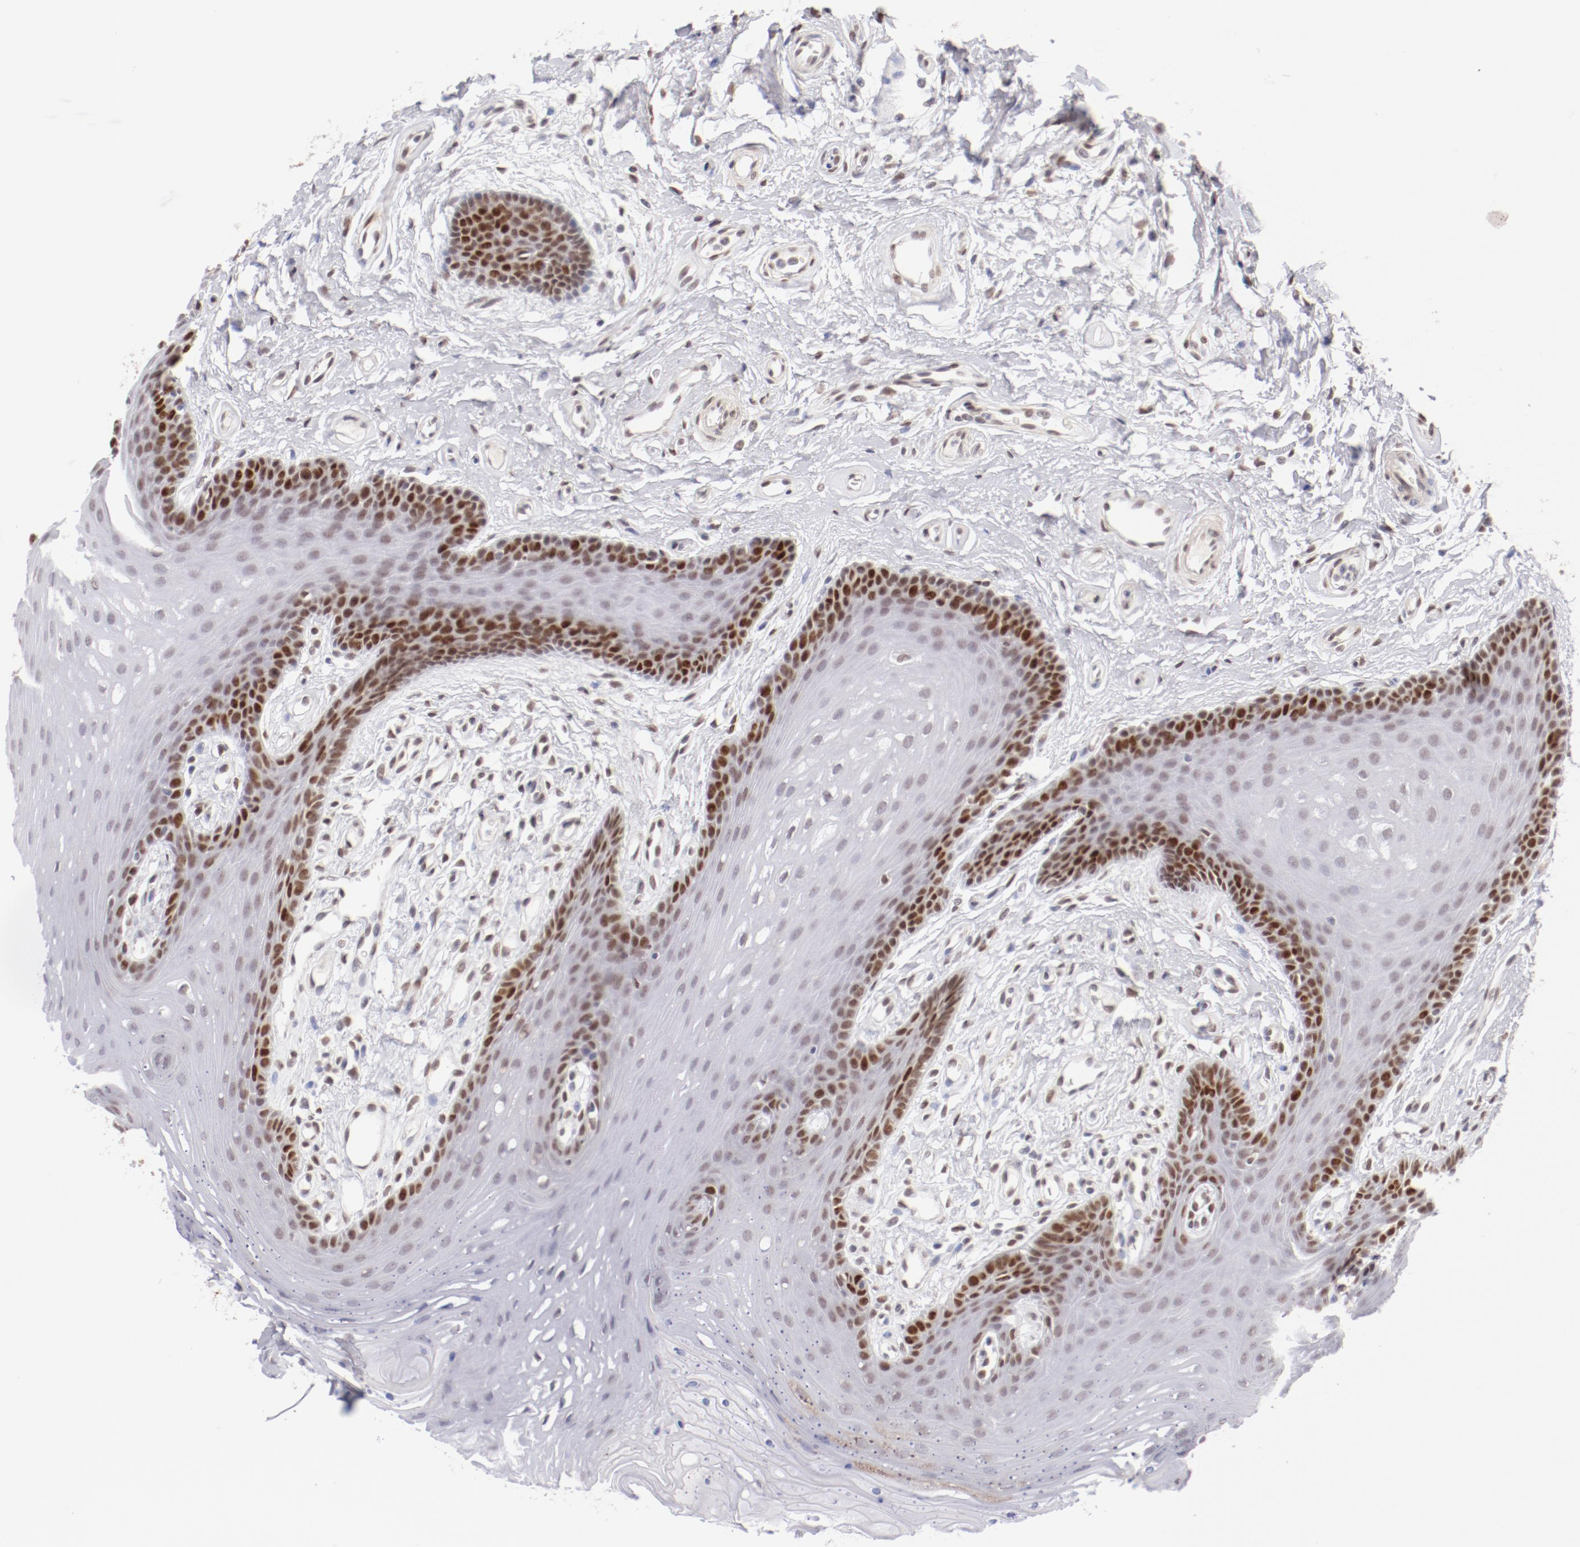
{"staining": {"intensity": "strong", "quantity": "<25%", "location": "nuclear"}, "tissue": "oral mucosa", "cell_type": "Squamous epithelial cells", "image_type": "normal", "snomed": [{"axis": "morphology", "description": "Normal tissue, NOS"}, {"axis": "topography", "description": "Oral tissue"}], "caption": "IHC (DAB) staining of benign human oral mucosa displays strong nuclear protein staining in about <25% of squamous epithelial cells.", "gene": "TFAP4", "patient": {"sex": "male", "age": 62}}